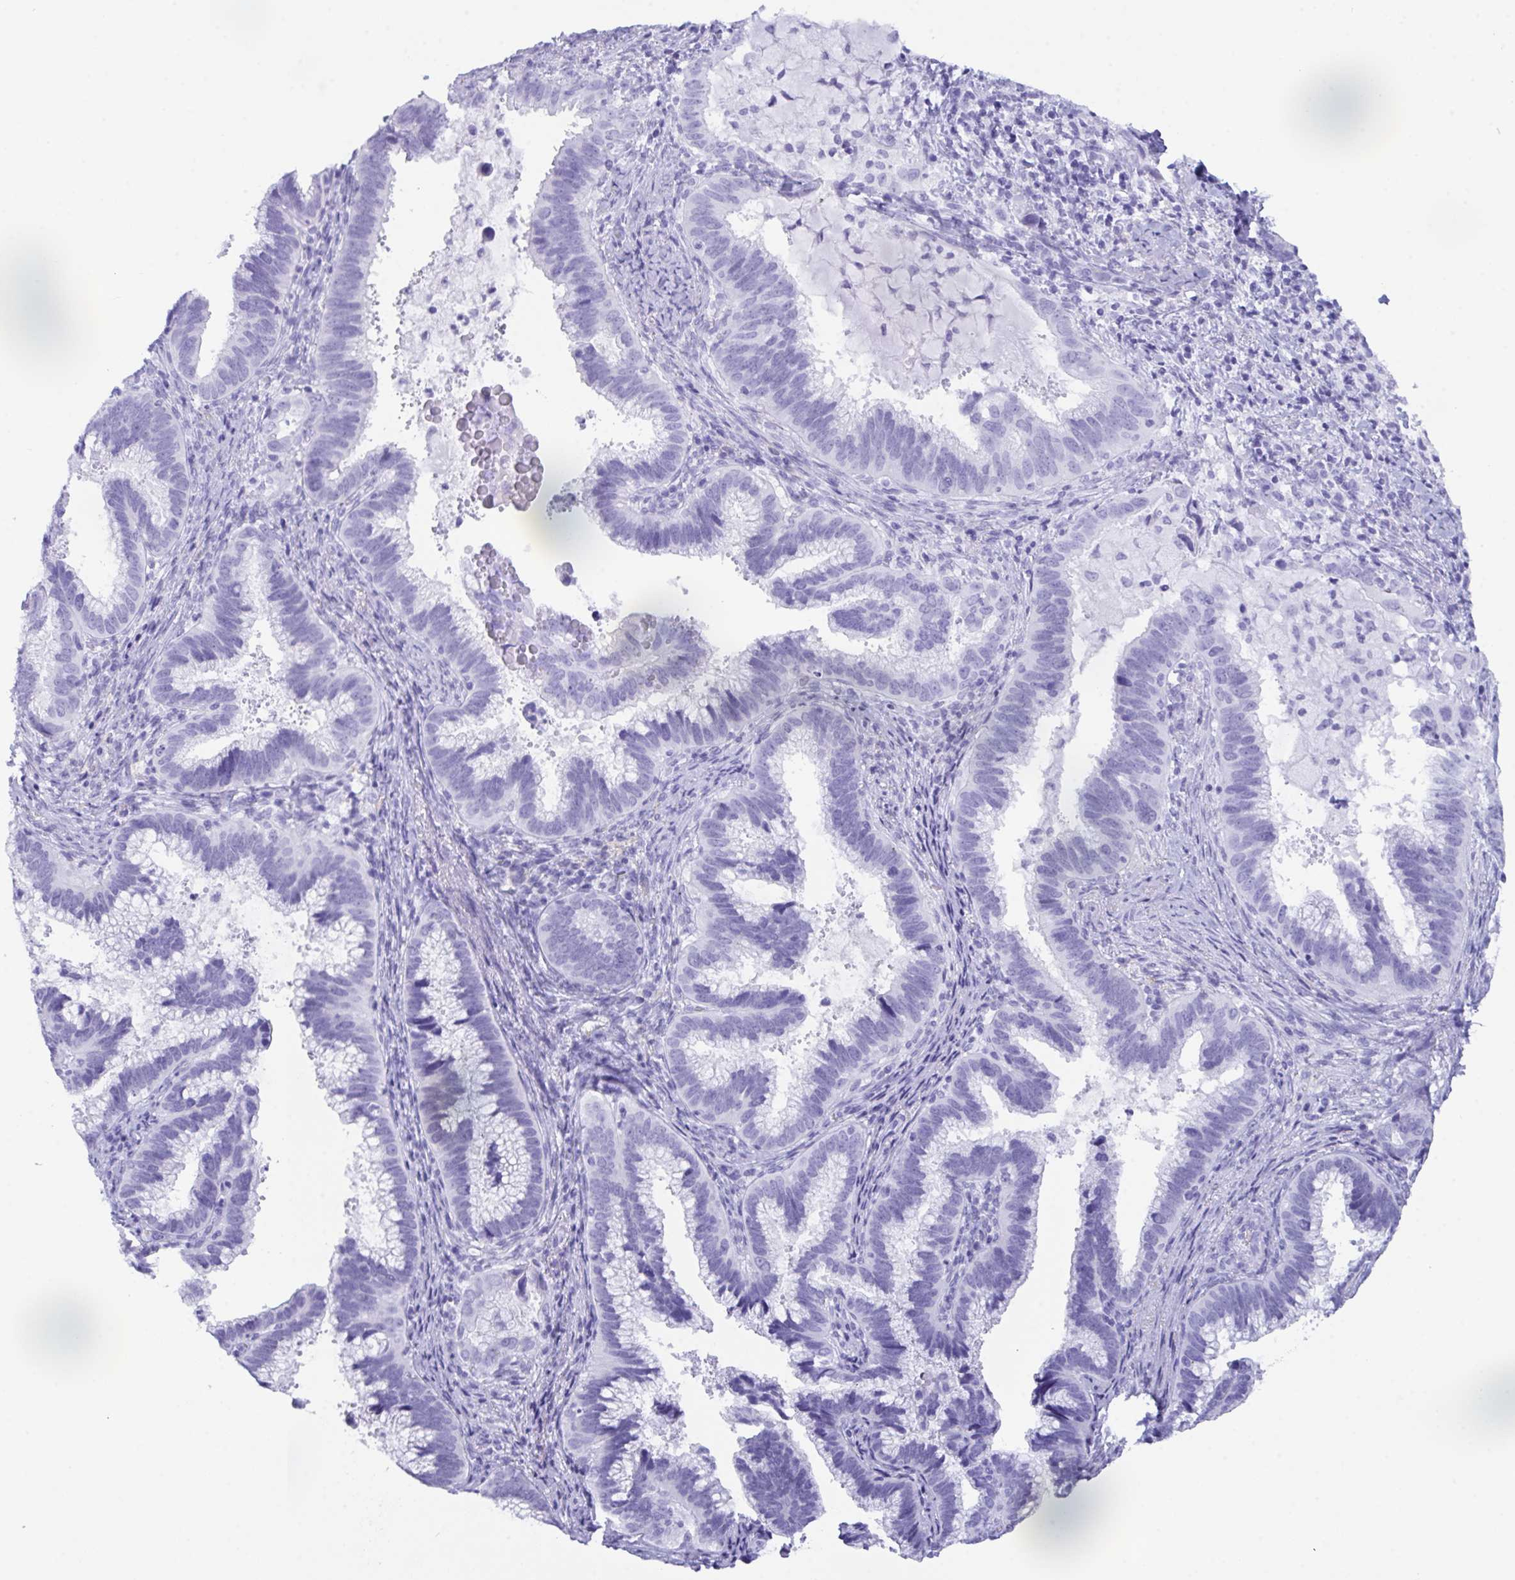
{"staining": {"intensity": "negative", "quantity": "none", "location": "none"}, "tissue": "cervical cancer", "cell_type": "Tumor cells", "image_type": "cancer", "snomed": [{"axis": "morphology", "description": "Adenocarcinoma, NOS"}, {"axis": "topography", "description": "Cervix"}], "caption": "Protein analysis of adenocarcinoma (cervical) reveals no significant expression in tumor cells.", "gene": "ZNF850", "patient": {"sex": "female", "age": 56}}